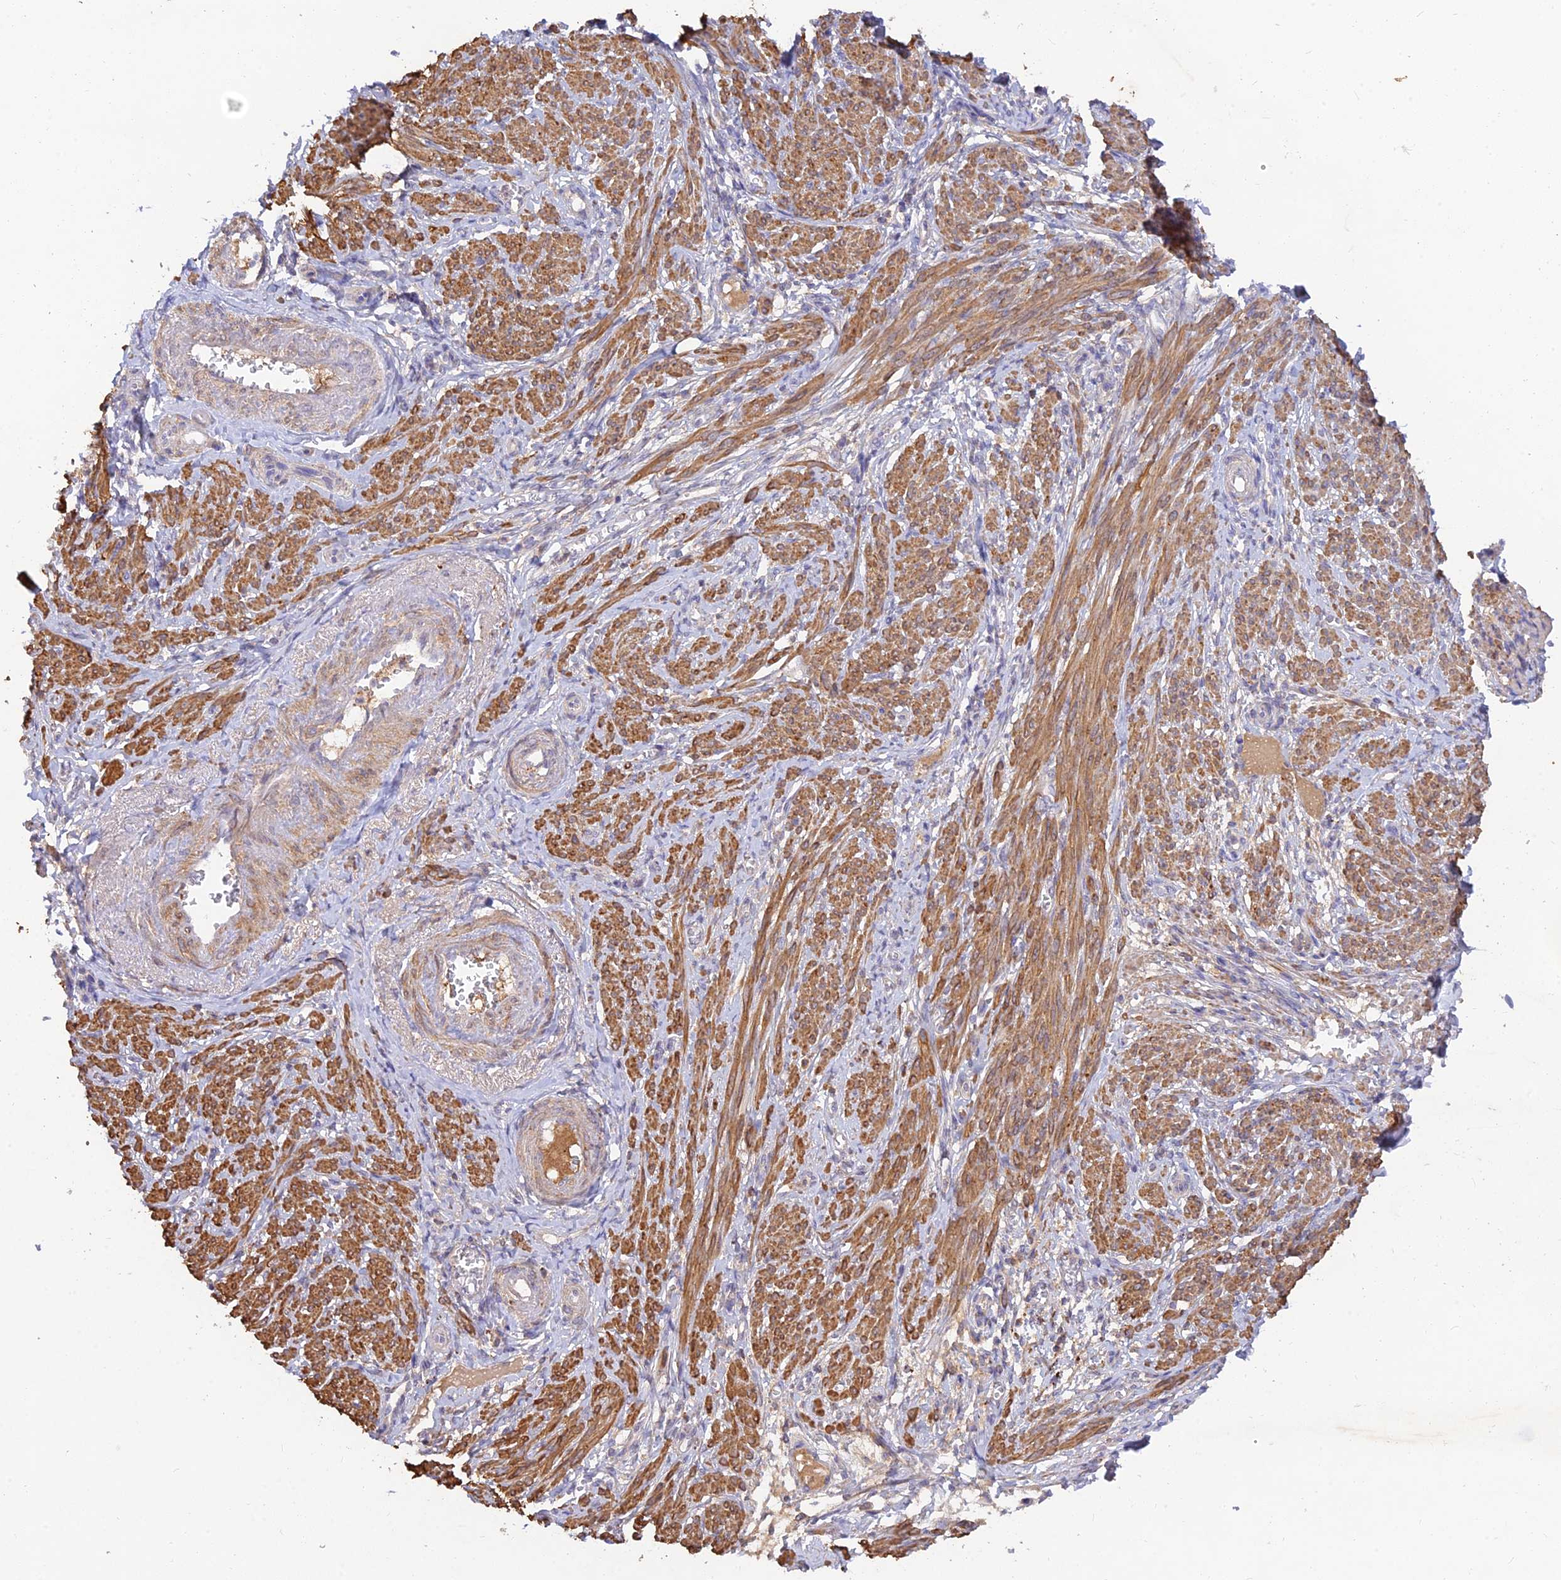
{"staining": {"intensity": "moderate", "quantity": "25%-75%", "location": "cytoplasmic/membranous"}, "tissue": "smooth muscle", "cell_type": "Smooth muscle cells", "image_type": "normal", "snomed": [{"axis": "morphology", "description": "Normal tissue, NOS"}, {"axis": "topography", "description": "Smooth muscle"}], "caption": "Moderate cytoplasmic/membranous expression is seen in approximately 25%-75% of smooth muscle cells in normal smooth muscle.", "gene": "ACSM5", "patient": {"sex": "female", "age": 39}}